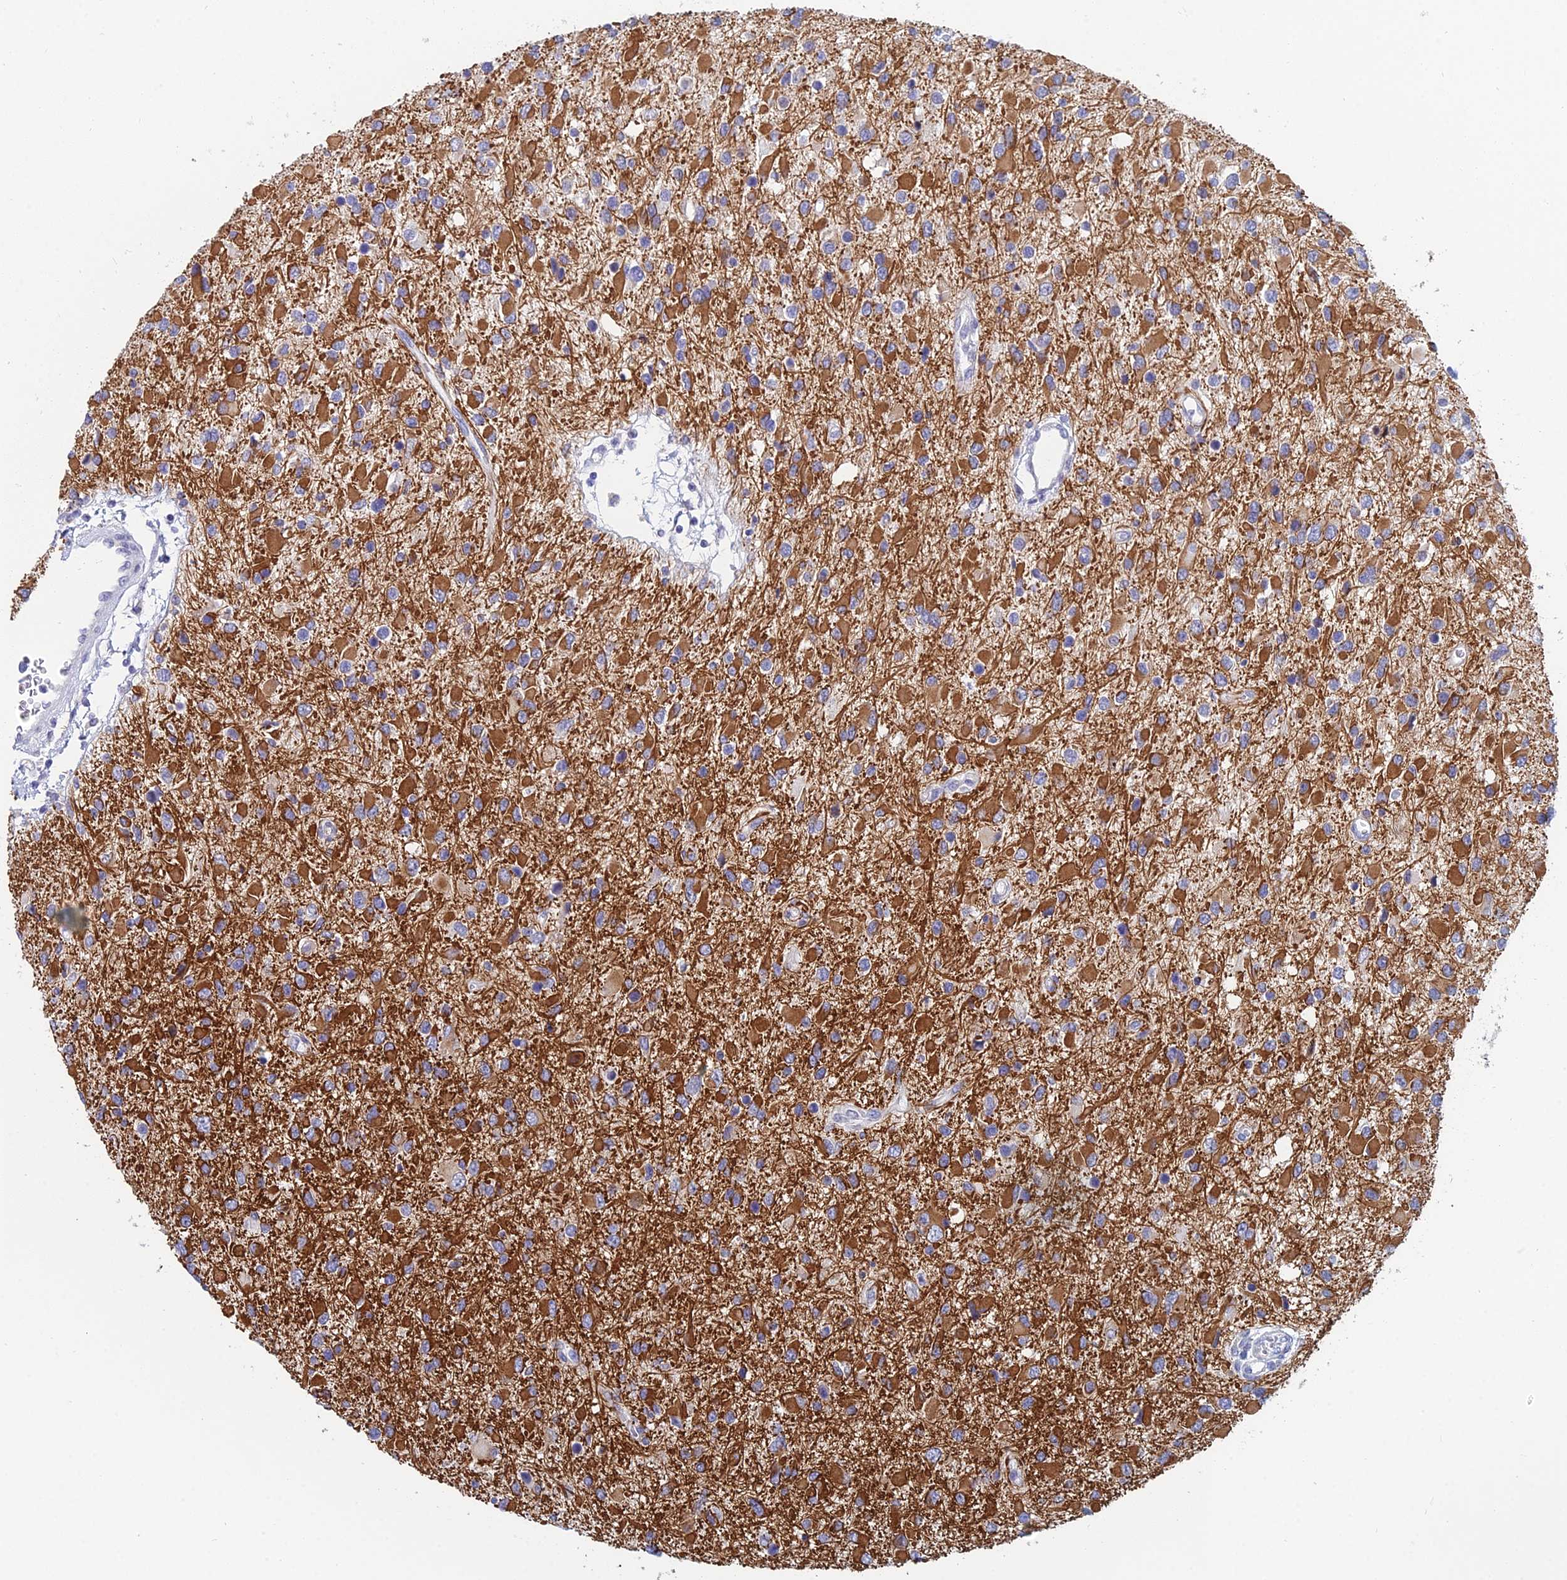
{"staining": {"intensity": "strong", "quantity": "25%-75%", "location": "cytoplasmic/membranous"}, "tissue": "glioma", "cell_type": "Tumor cells", "image_type": "cancer", "snomed": [{"axis": "morphology", "description": "Glioma, malignant, High grade"}, {"axis": "topography", "description": "Brain"}], "caption": "Human malignant glioma (high-grade) stained with a protein marker shows strong staining in tumor cells.", "gene": "ACSM1", "patient": {"sex": "male", "age": 53}}